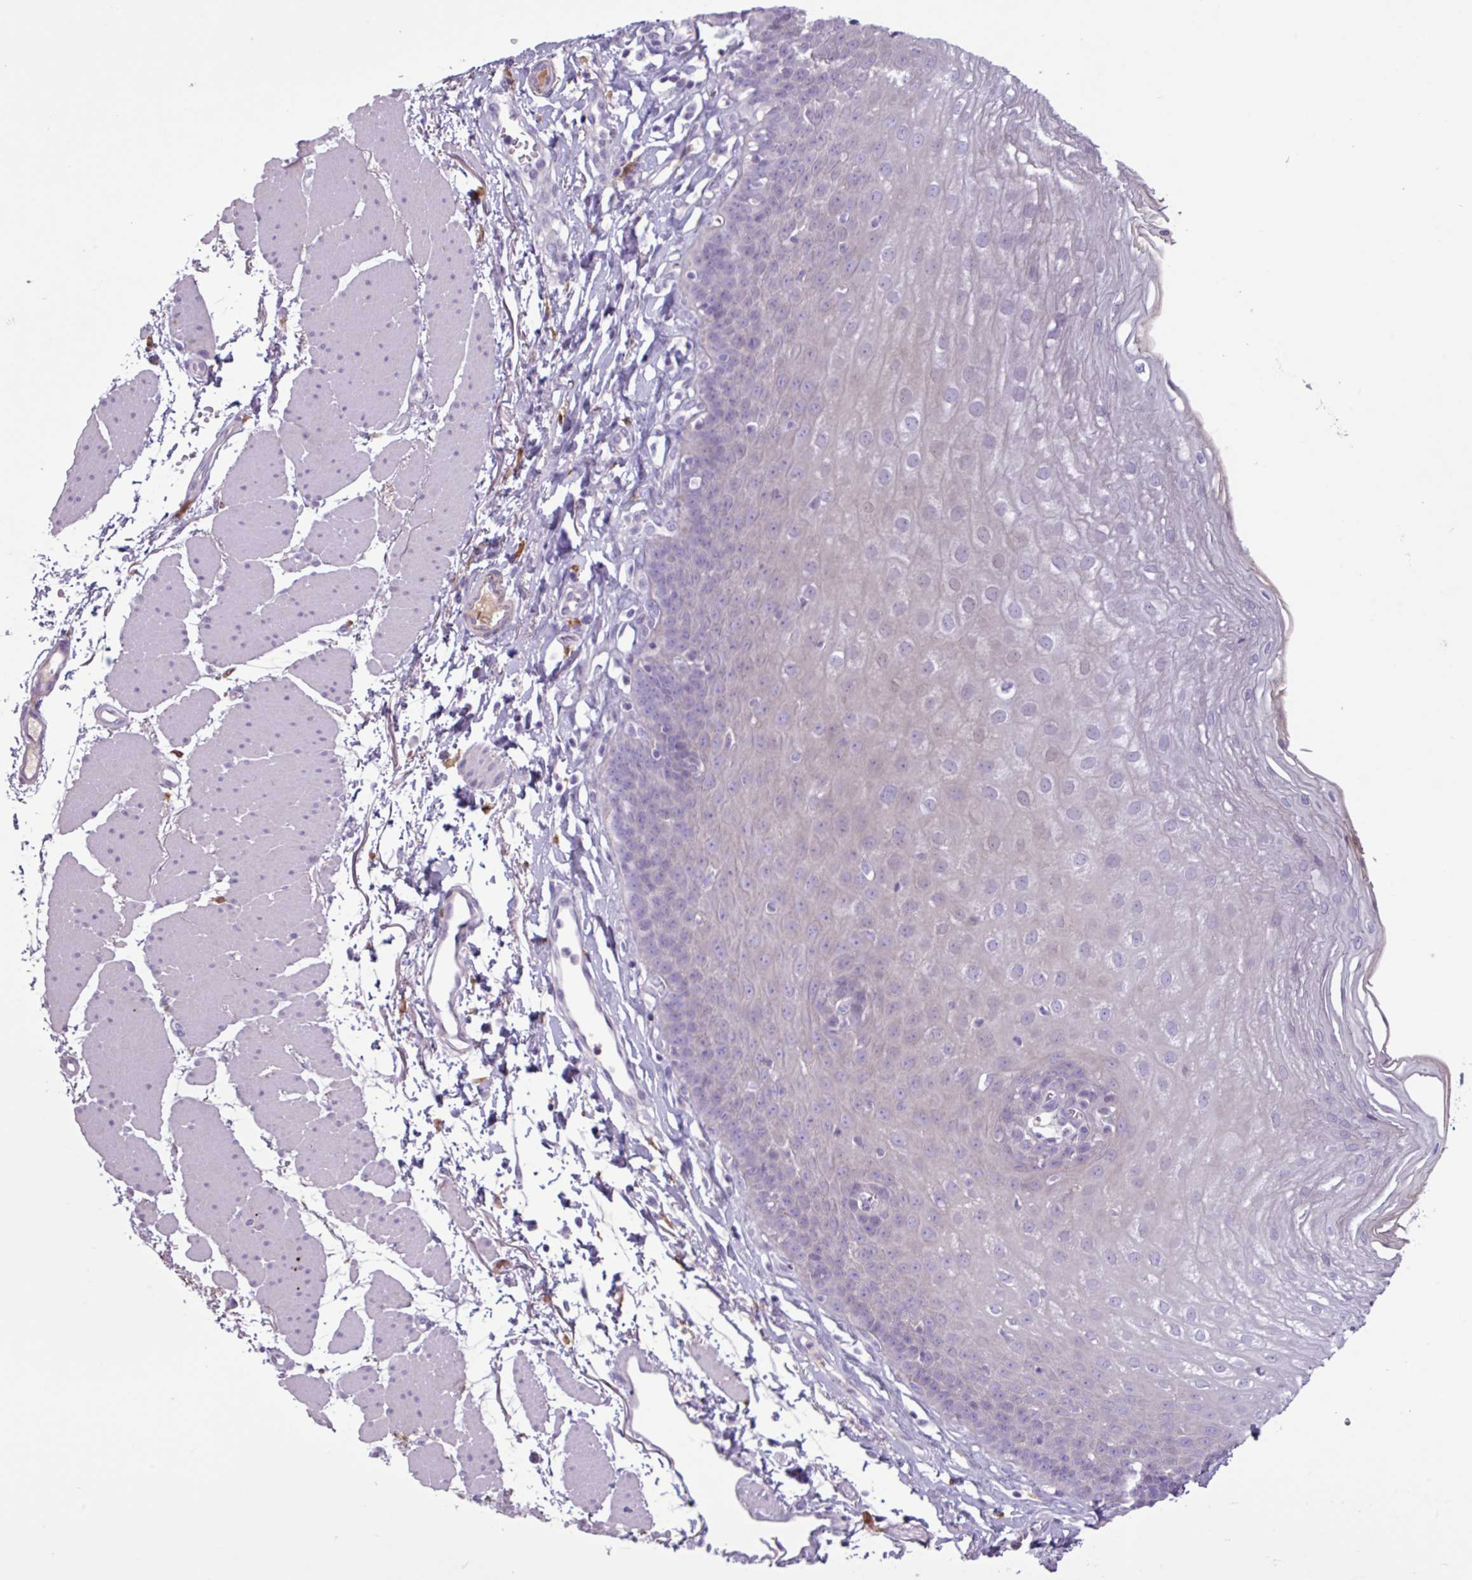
{"staining": {"intensity": "negative", "quantity": "none", "location": "none"}, "tissue": "esophagus", "cell_type": "Squamous epithelial cells", "image_type": "normal", "snomed": [{"axis": "morphology", "description": "Normal tissue, NOS"}, {"axis": "topography", "description": "Esophagus"}], "caption": "IHC of unremarkable human esophagus shows no positivity in squamous epithelial cells. Brightfield microscopy of immunohistochemistry (IHC) stained with DAB (brown) and hematoxylin (blue), captured at high magnification.", "gene": "C4A", "patient": {"sex": "female", "age": 81}}